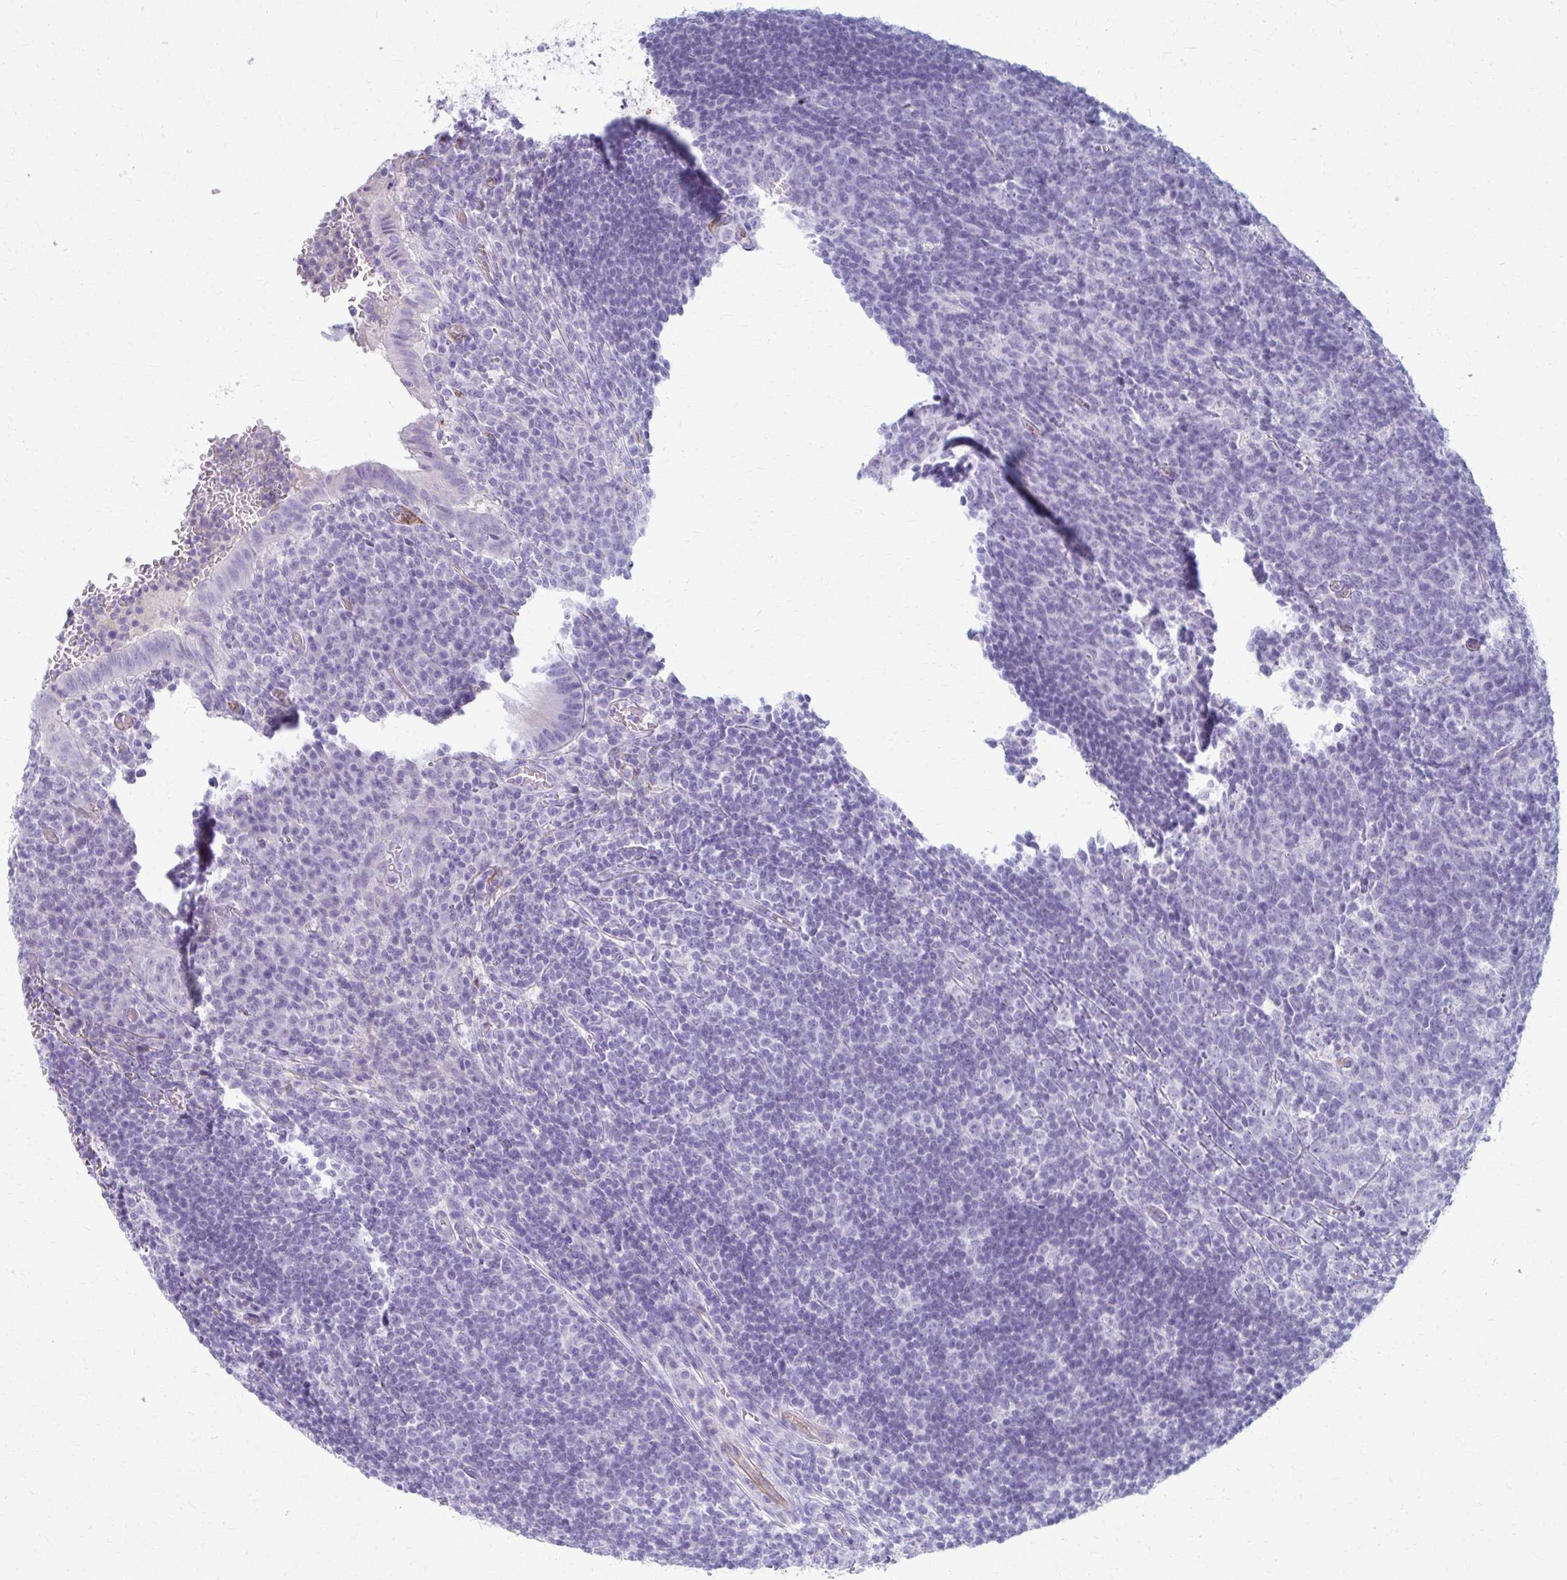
{"staining": {"intensity": "negative", "quantity": "none", "location": "none"}, "tissue": "appendix", "cell_type": "Glandular cells", "image_type": "normal", "snomed": [{"axis": "morphology", "description": "Normal tissue, NOS"}, {"axis": "topography", "description": "Appendix"}], "caption": "Immunohistochemical staining of benign appendix shows no significant positivity in glandular cells. The staining was performed using DAB (3,3'-diaminobenzidine) to visualize the protein expression in brown, while the nuclei were stained in blue with hematoxylin (Magnification: 20x).", "gene": "ADIPOQ", "patient": {"sex": "male", "age": 18}}